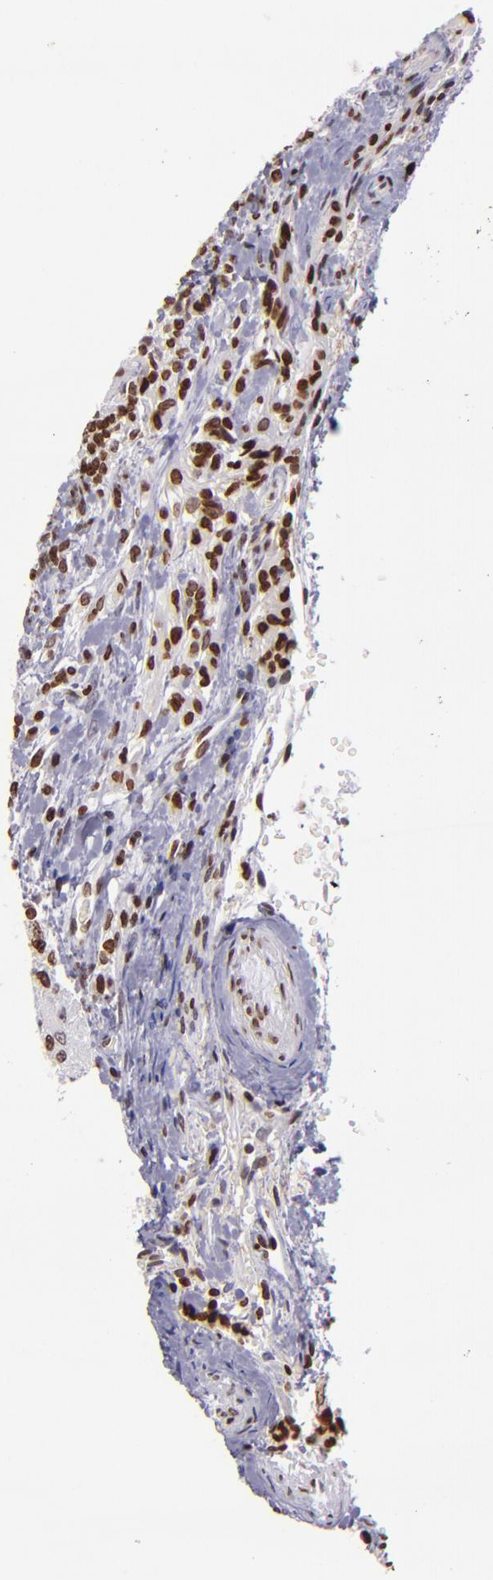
{"staining": {"intensity": "strong", "quantity": ">75%", "location": "nuclear"}, "tissue": "glioma", "cell_type": "Tumor cells", "image_type": "cancer", "snomed": [{"axis": "morphology", "description": "Normal tissue, NOS"}, {"axis": "morphology", "description": "Glioma, malignant, High grade"}, {"axis": "topography", "description": "Cerebral cortex"}], "caption": "This histopathology image displays glioma stained with immunohistochemistry (IHC) to label a protein in brown. The nuclear of tumor cells show strong positivity for the protein. Nuclei are counter-stained blue.", "gene": "CDKL5", "patient": {"sex": "male", "age": 56}}